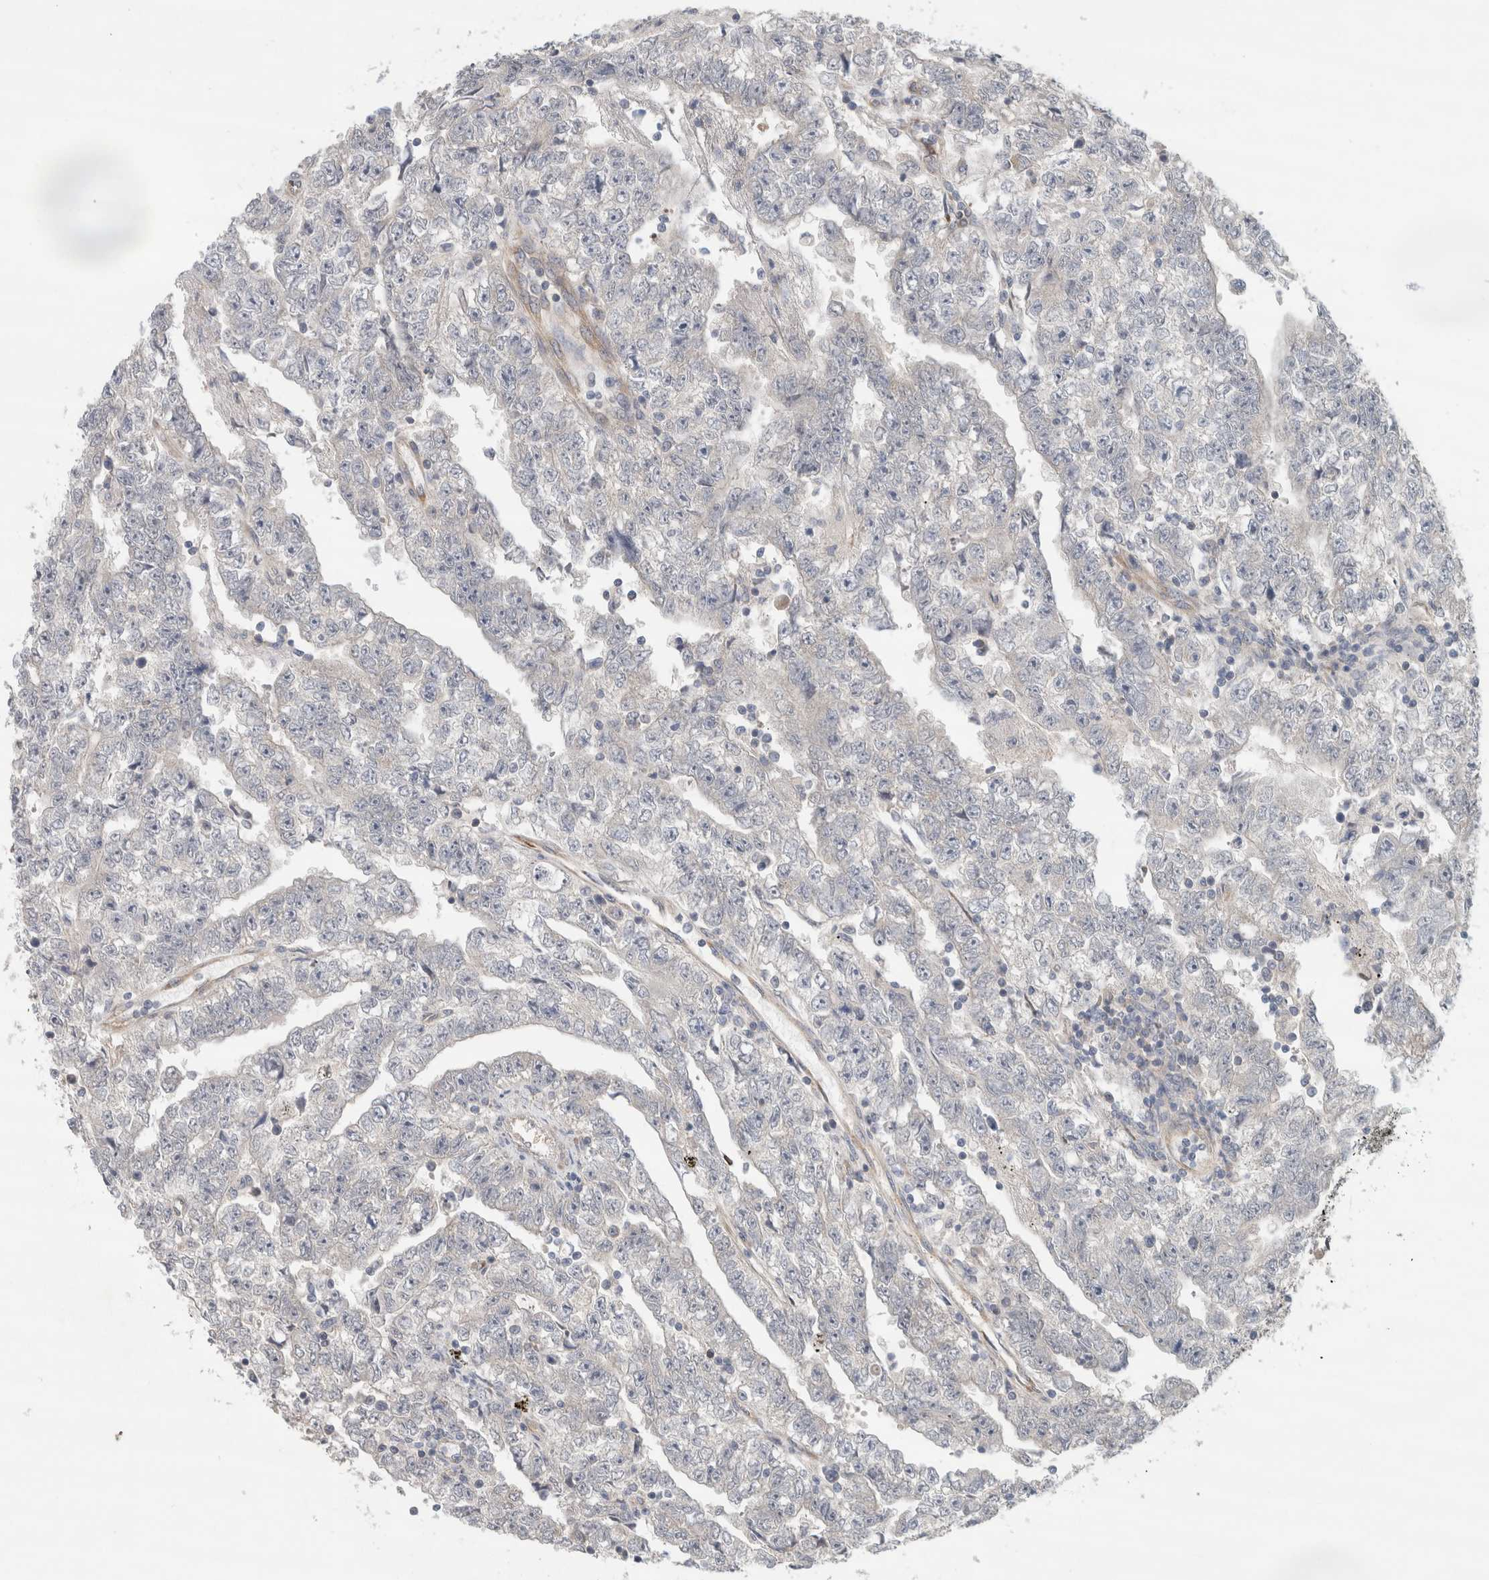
{"staining": {"intensity": "negative", "quantity": "none", "location": "none"}, "tissue": "testis cancer", "cell_type": "Tumor cells", "image_type": "cancer", "snomed": [{"axis": "morphology", "description": "Carcinoma, Embryonal, NOS"}, {"axis": "topography", "description": "Testis"}], "caption": "Immunohistochemical staining of human testis cancer reveals no significant positivity in tumor cells.", "gene": "EIF4G3", "patient": {"sex": "male", "age": 25}}